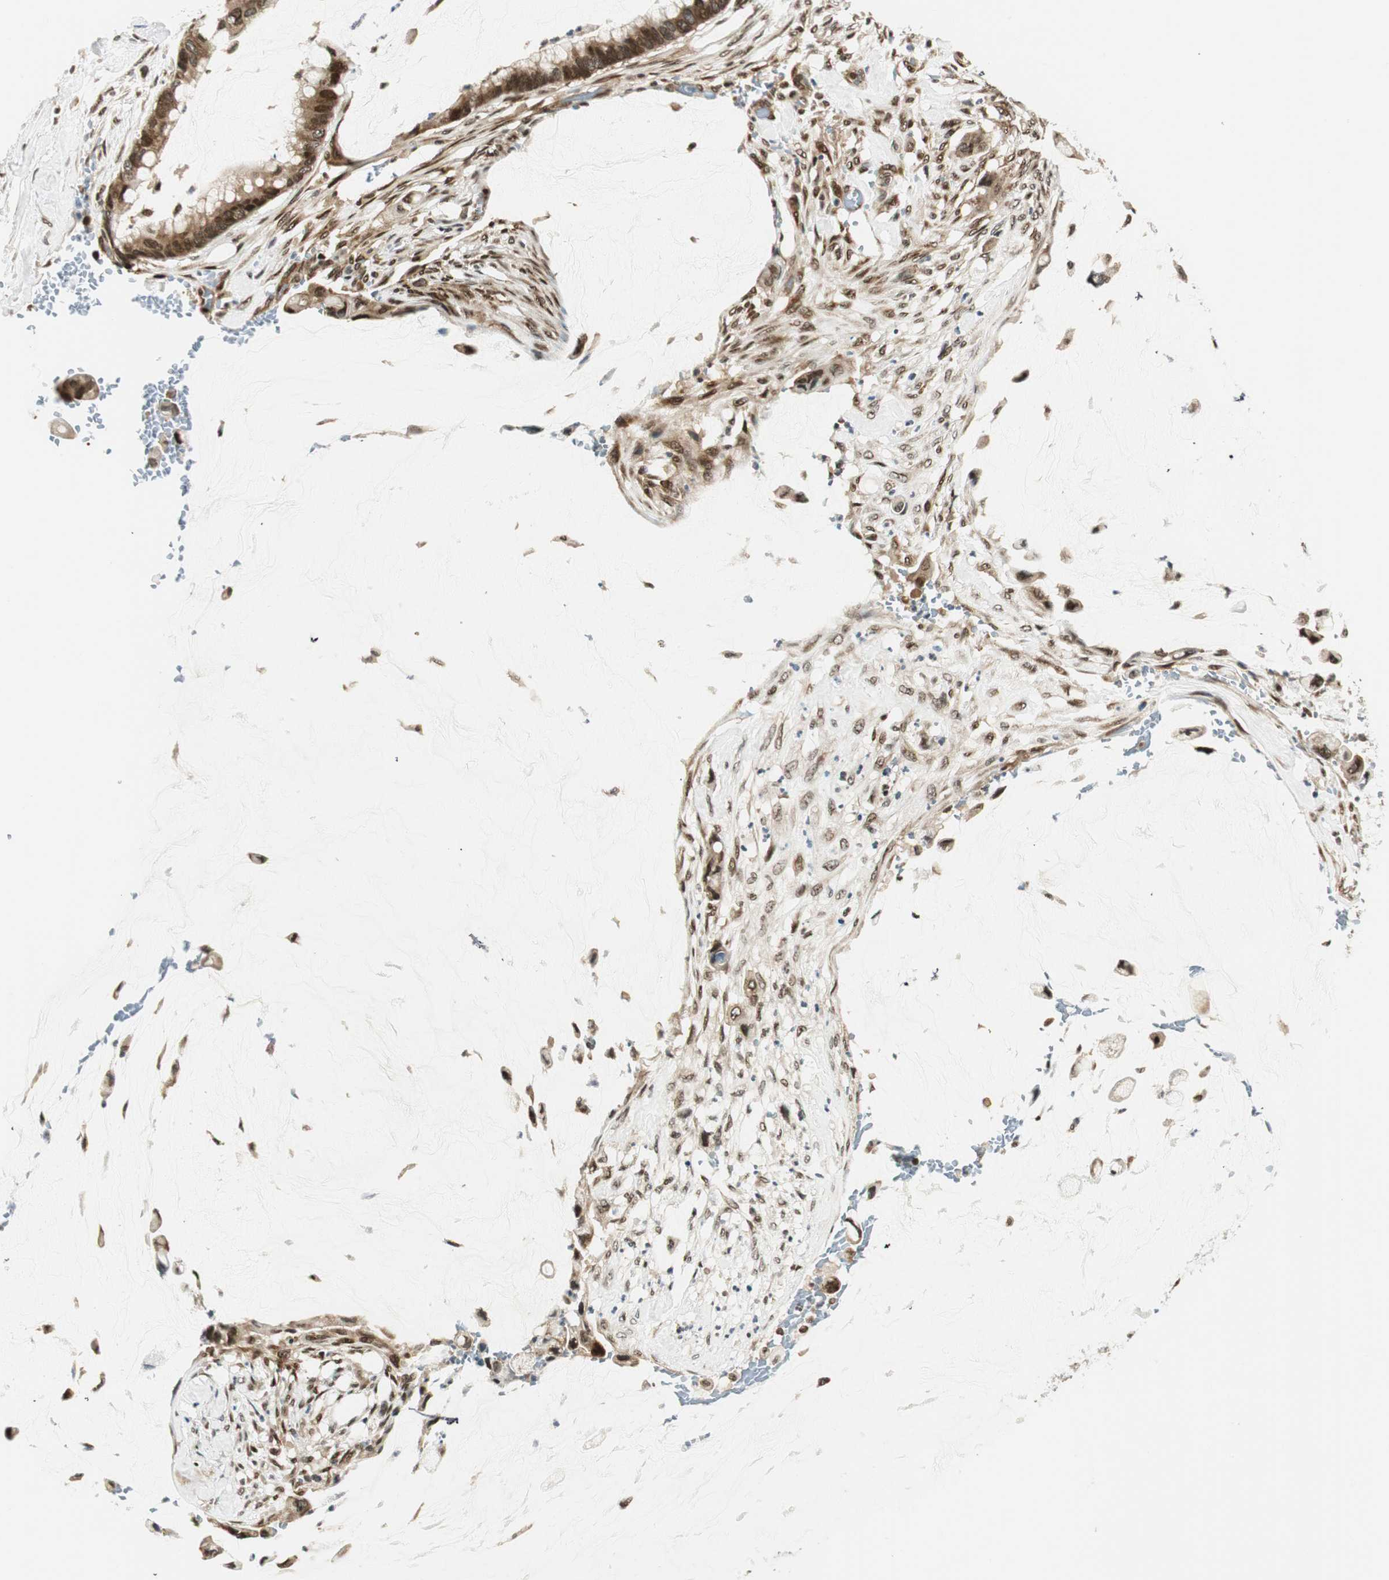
{"staining": {"intensity": "moderate", "quantity": ">75%", "location": "cytoplasmic/membranous,nuclear"}, "tissue": "pancreatic cancer", "cell_type": "Tumor cells", "image_type": "cancer", "snomed": [{"axis": "morphology", "description": "Adenocarcinoma, NOS"}, {"axis": "topography", "description": "Pancreas"}], "caption": "Moderate cytoplasmic/membranous and nuclear positivity is present in about >75% of tumor cells in adenocarcinoma (pancreatic).", "gene": "RING1", "patient": {"sex": "male", "age": 41}}